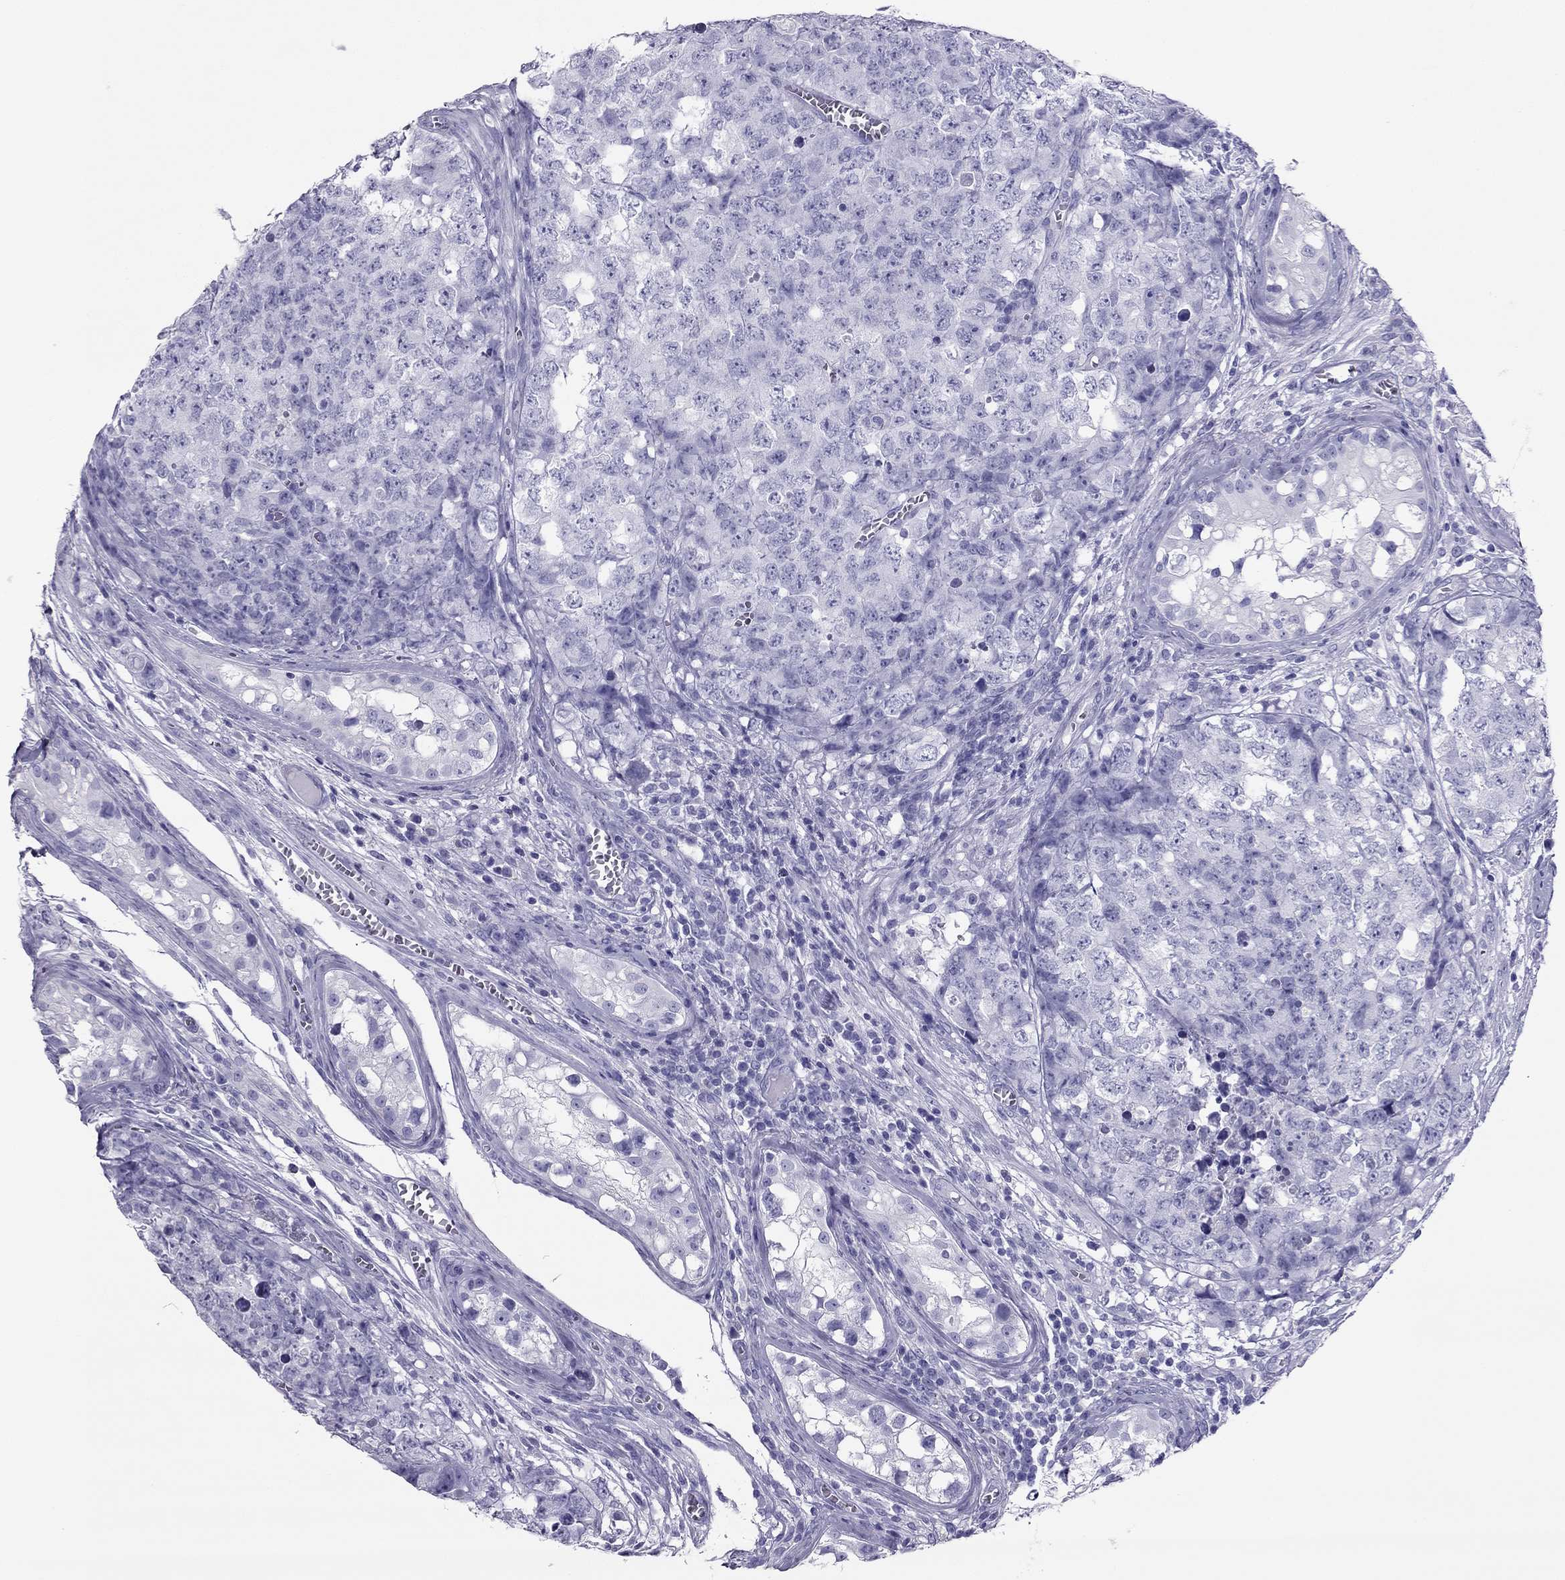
{"staining": {"intensity": "negative", "quantity": "none", "location": "none"}, "tissue": "testis cancer", "cell_type": "Tumor cells", "image_type": "cancer", "snomed": [{"axis": "morphology", "description": "Carcinoma, Embryonal, NOS"}, {"axis": "topography", "description": "Testis"}], "caption": "The photomicrograph shows no significant positivity in tumor cells of testis cancer (embryonal carcinoma).", "gene": "PDE6A", "patient": {"sex": "male", "age": 23}}